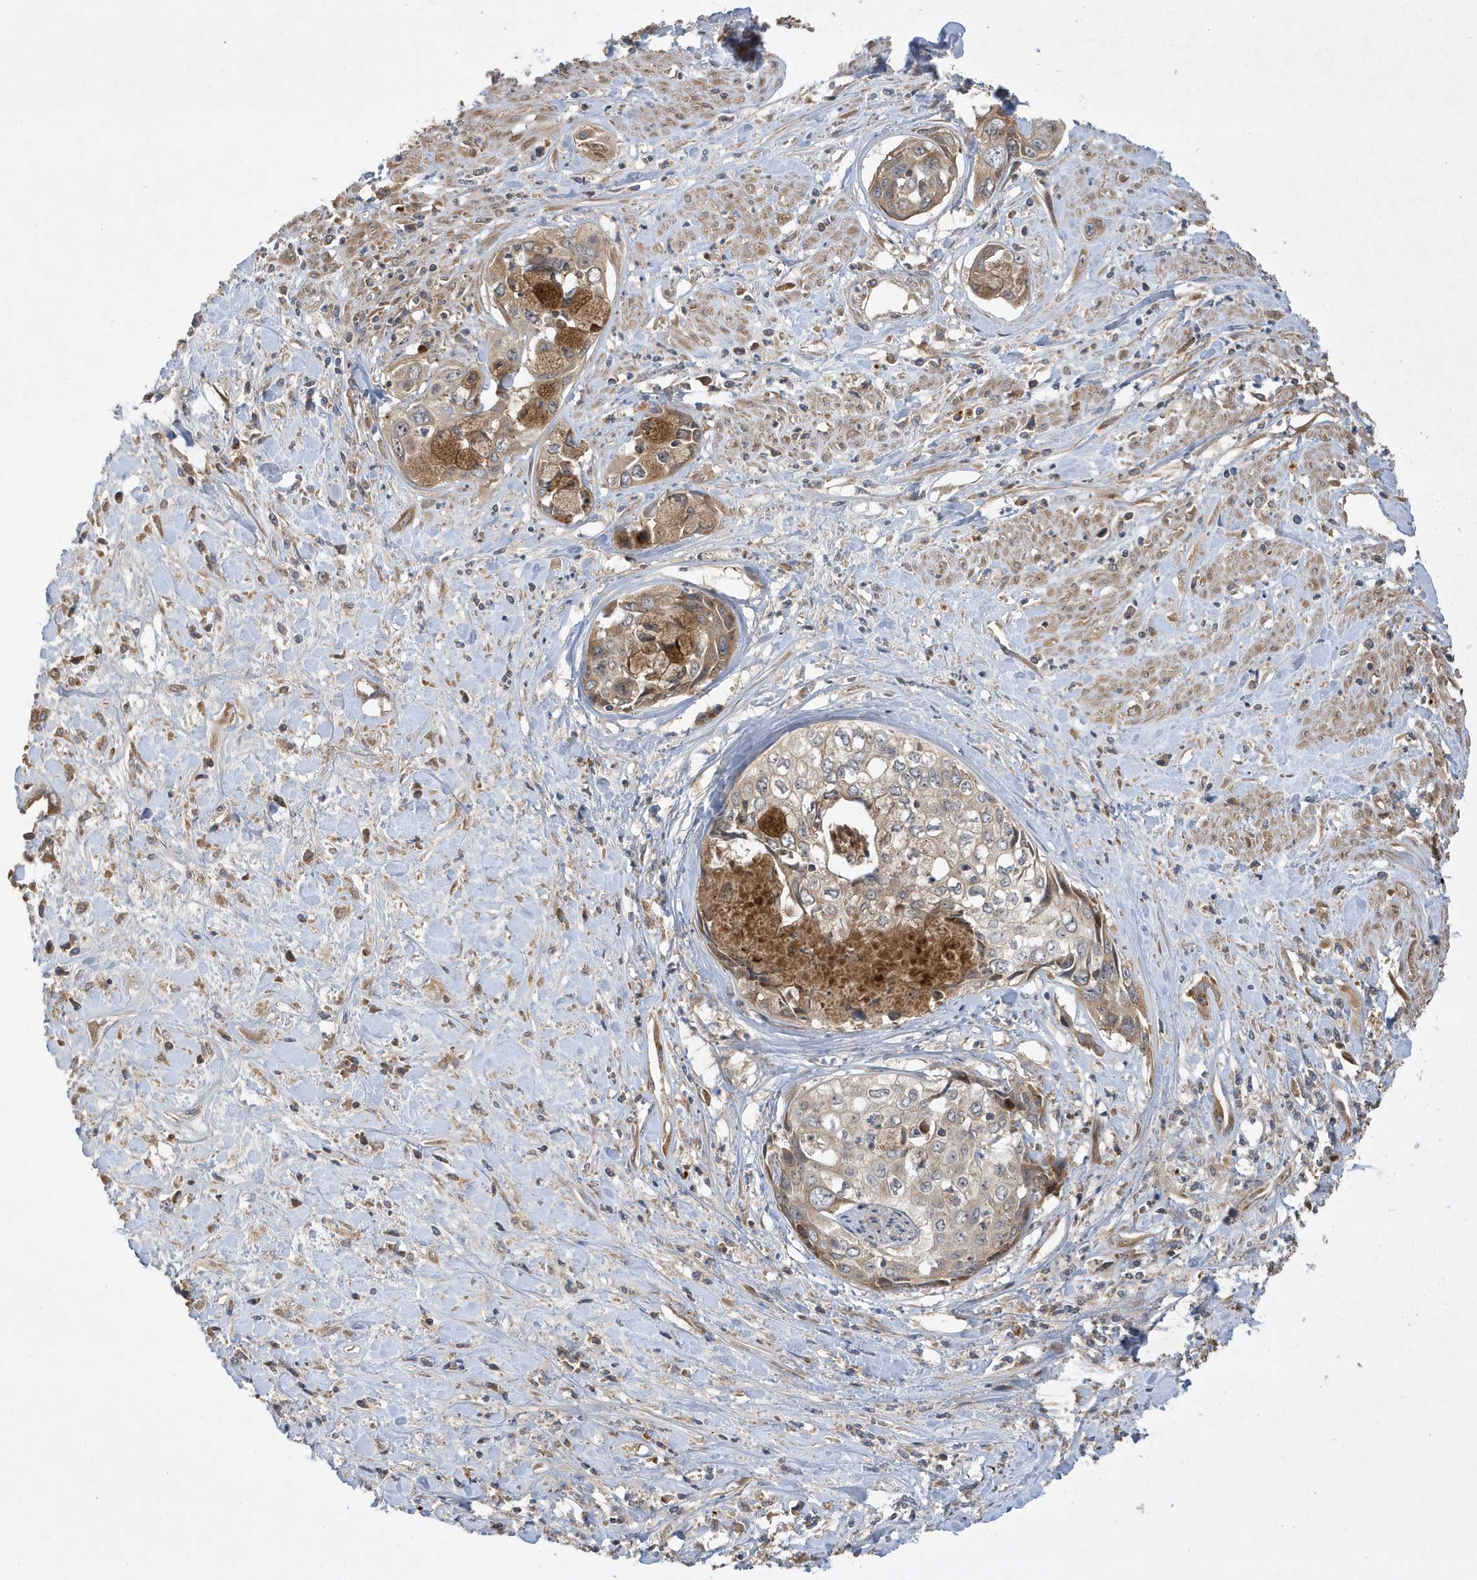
{"staining": {"intensity": "moderate", "quantity": "<25%", "location": "cytoplasmic/membranous"}, "tissue": "cervical cancer", "cell_type": "Tumor cells", "image_type": "cancer", "snomed": [{"axis": "morphology", "description": "Squamous cell carcinoma, NOS"}, {"axis": "topography", "description": "Cervix"}], "caption": "A brown stain highlights moderate cytoplasmic/membranous positivity of a protein in human cervical cancer tumor cells.", "gene": "LAPTM4A", "patient": {"sex": "female", "age": 31}}